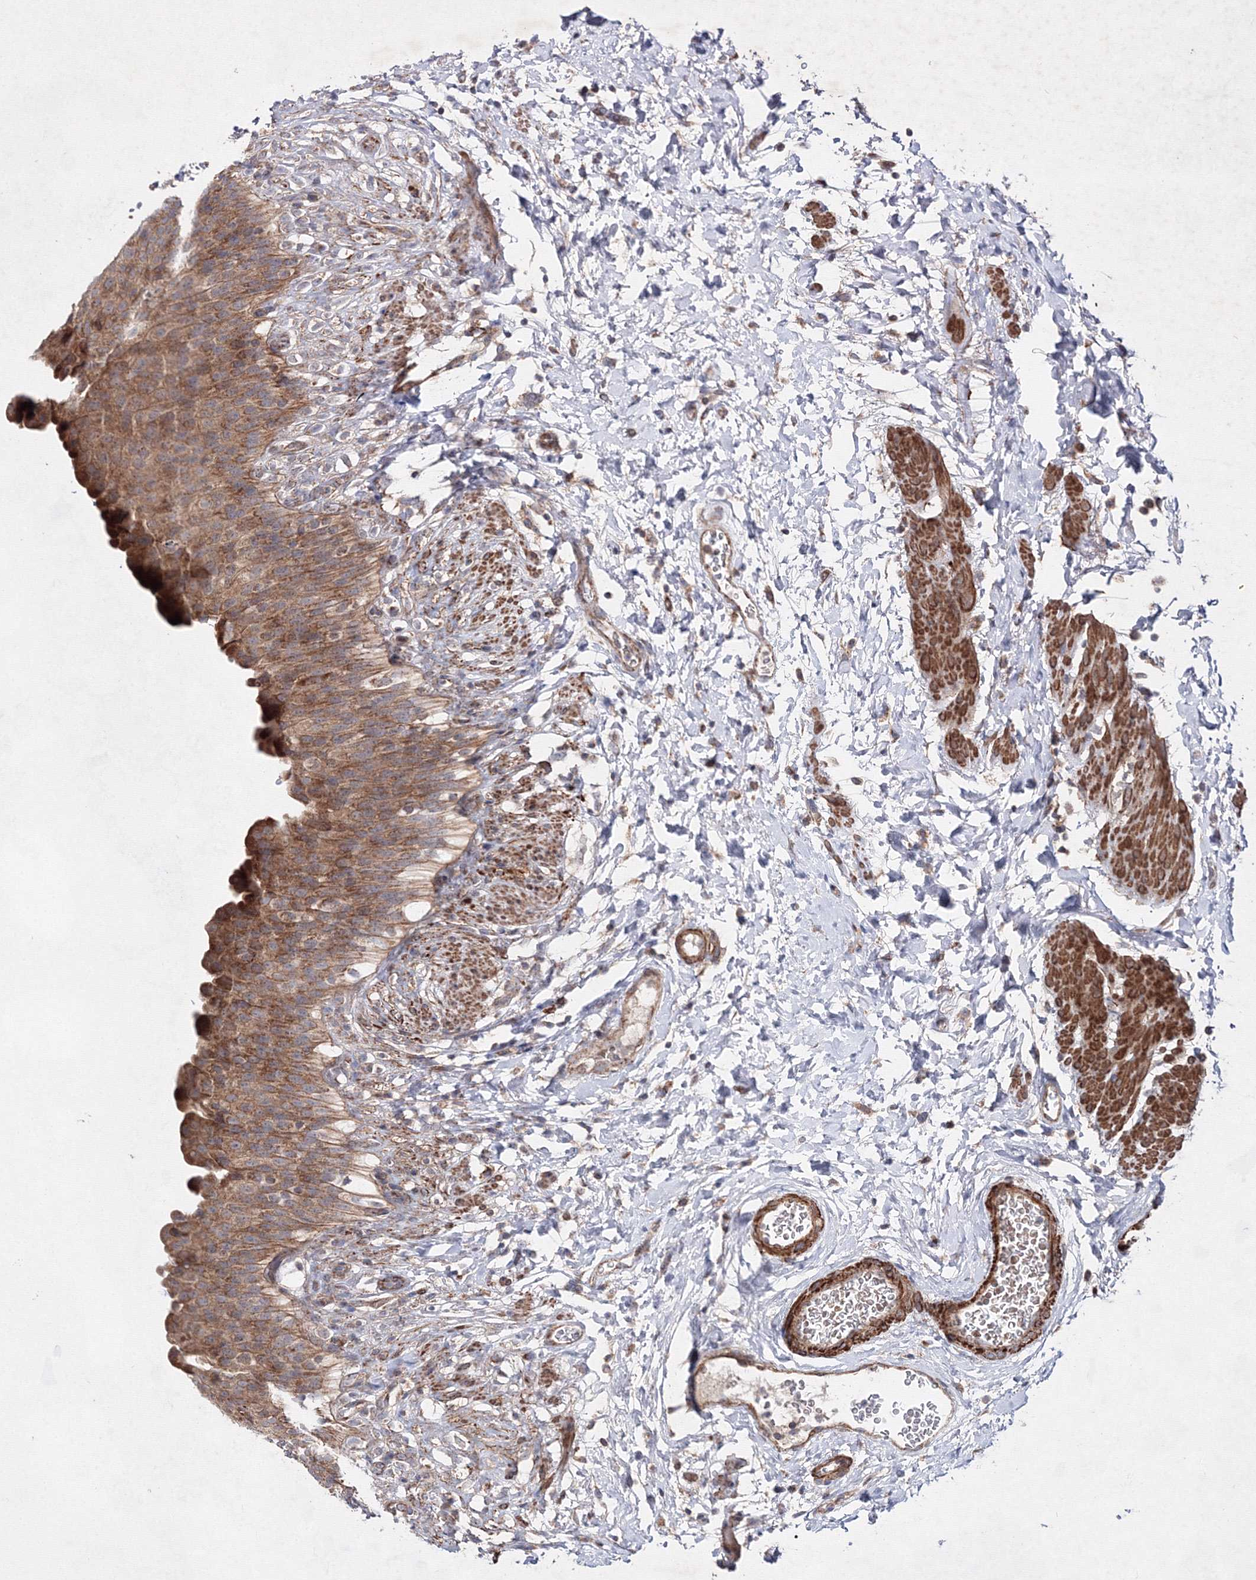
{"staining": {"intensity": "moderate", "quantity": ">75%", "location": "cytoplasmic/membranous"}, "tissue": "urinary bladder", "cell_type": "Urothelial cells", "image_type": "normal", "snomed": [{"axis": "morphology", "description": "Normal tissue, NOS"}, {"axis": "topography", "description": "Urinary bladder"}], "caption": "An image of urinary bladder stained for a protein exhibits moderate cytoplasmic/membranous brown staining in urothelial cells. The staining was performed using DAB (3,3'-diaminobenzidine), with brown indicating positive protein expression. Nuclei are stained blue with hematoxylin.", "gene": "GFM1", "patient": {"sex": "female", "age": 79}}